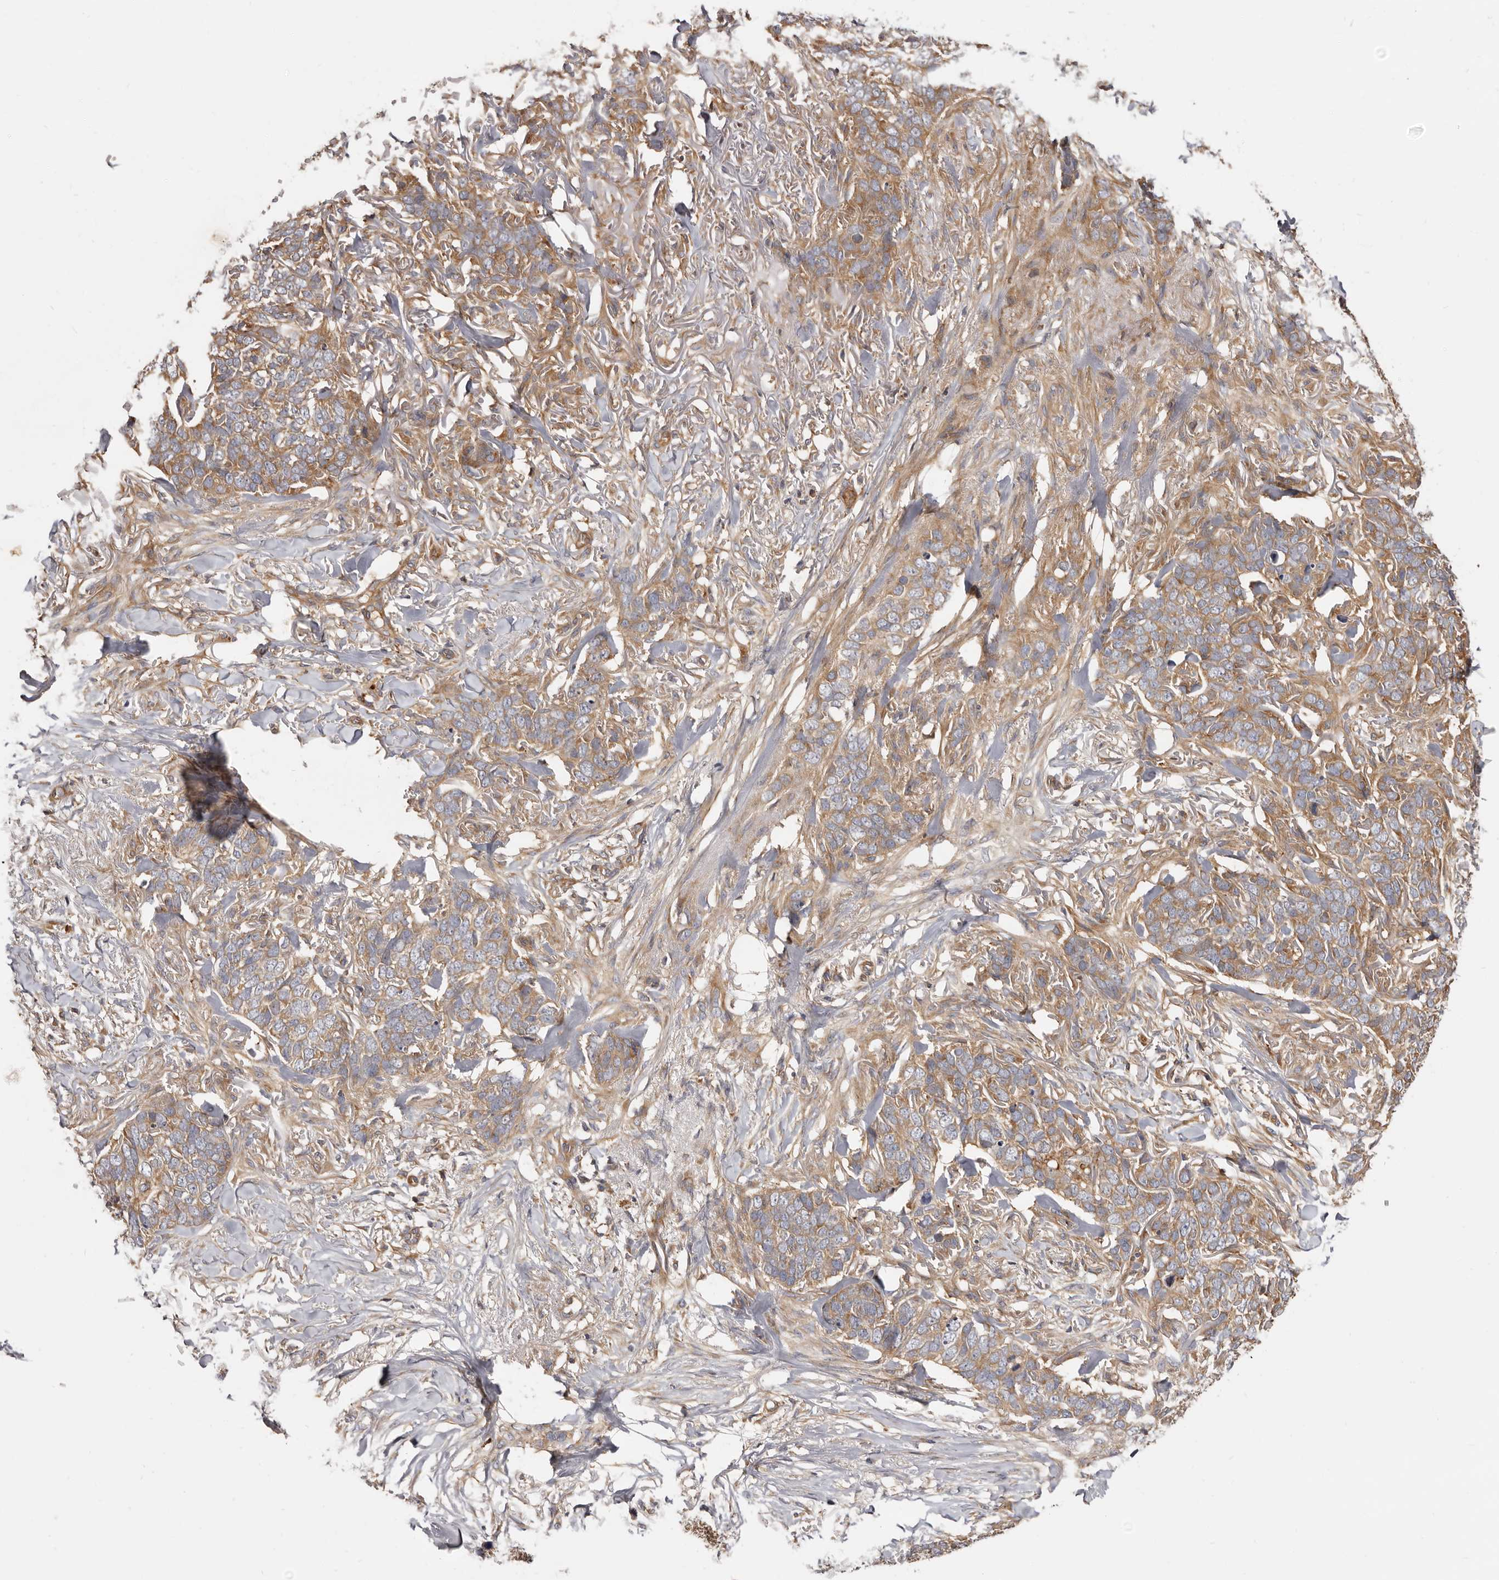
{"staining": {"intensity": "moderate", "quantity": ">75%", "location": "cytoplasmic/membranous"}, "tissue": "skin cancer", "cell_type": "Tumor cells", "image_type": "cancer", "snomed": [{"axis": "morphology", "description": "Normal tissue, NOS"}, {"axis": "morphology", "description": "Basal cell carcinoma"}, {"axis": "topography", "description": "Skin"}], "caption": "Skin cancer (basal cell carcinoma) was stained to show a protein in brown. There is medium levels of moderate cytoplasmic/membranous staining in about >75% of tumor cells.", "gene": "ADAMTS20", "patient": {"sex": "male", "age": 77}}